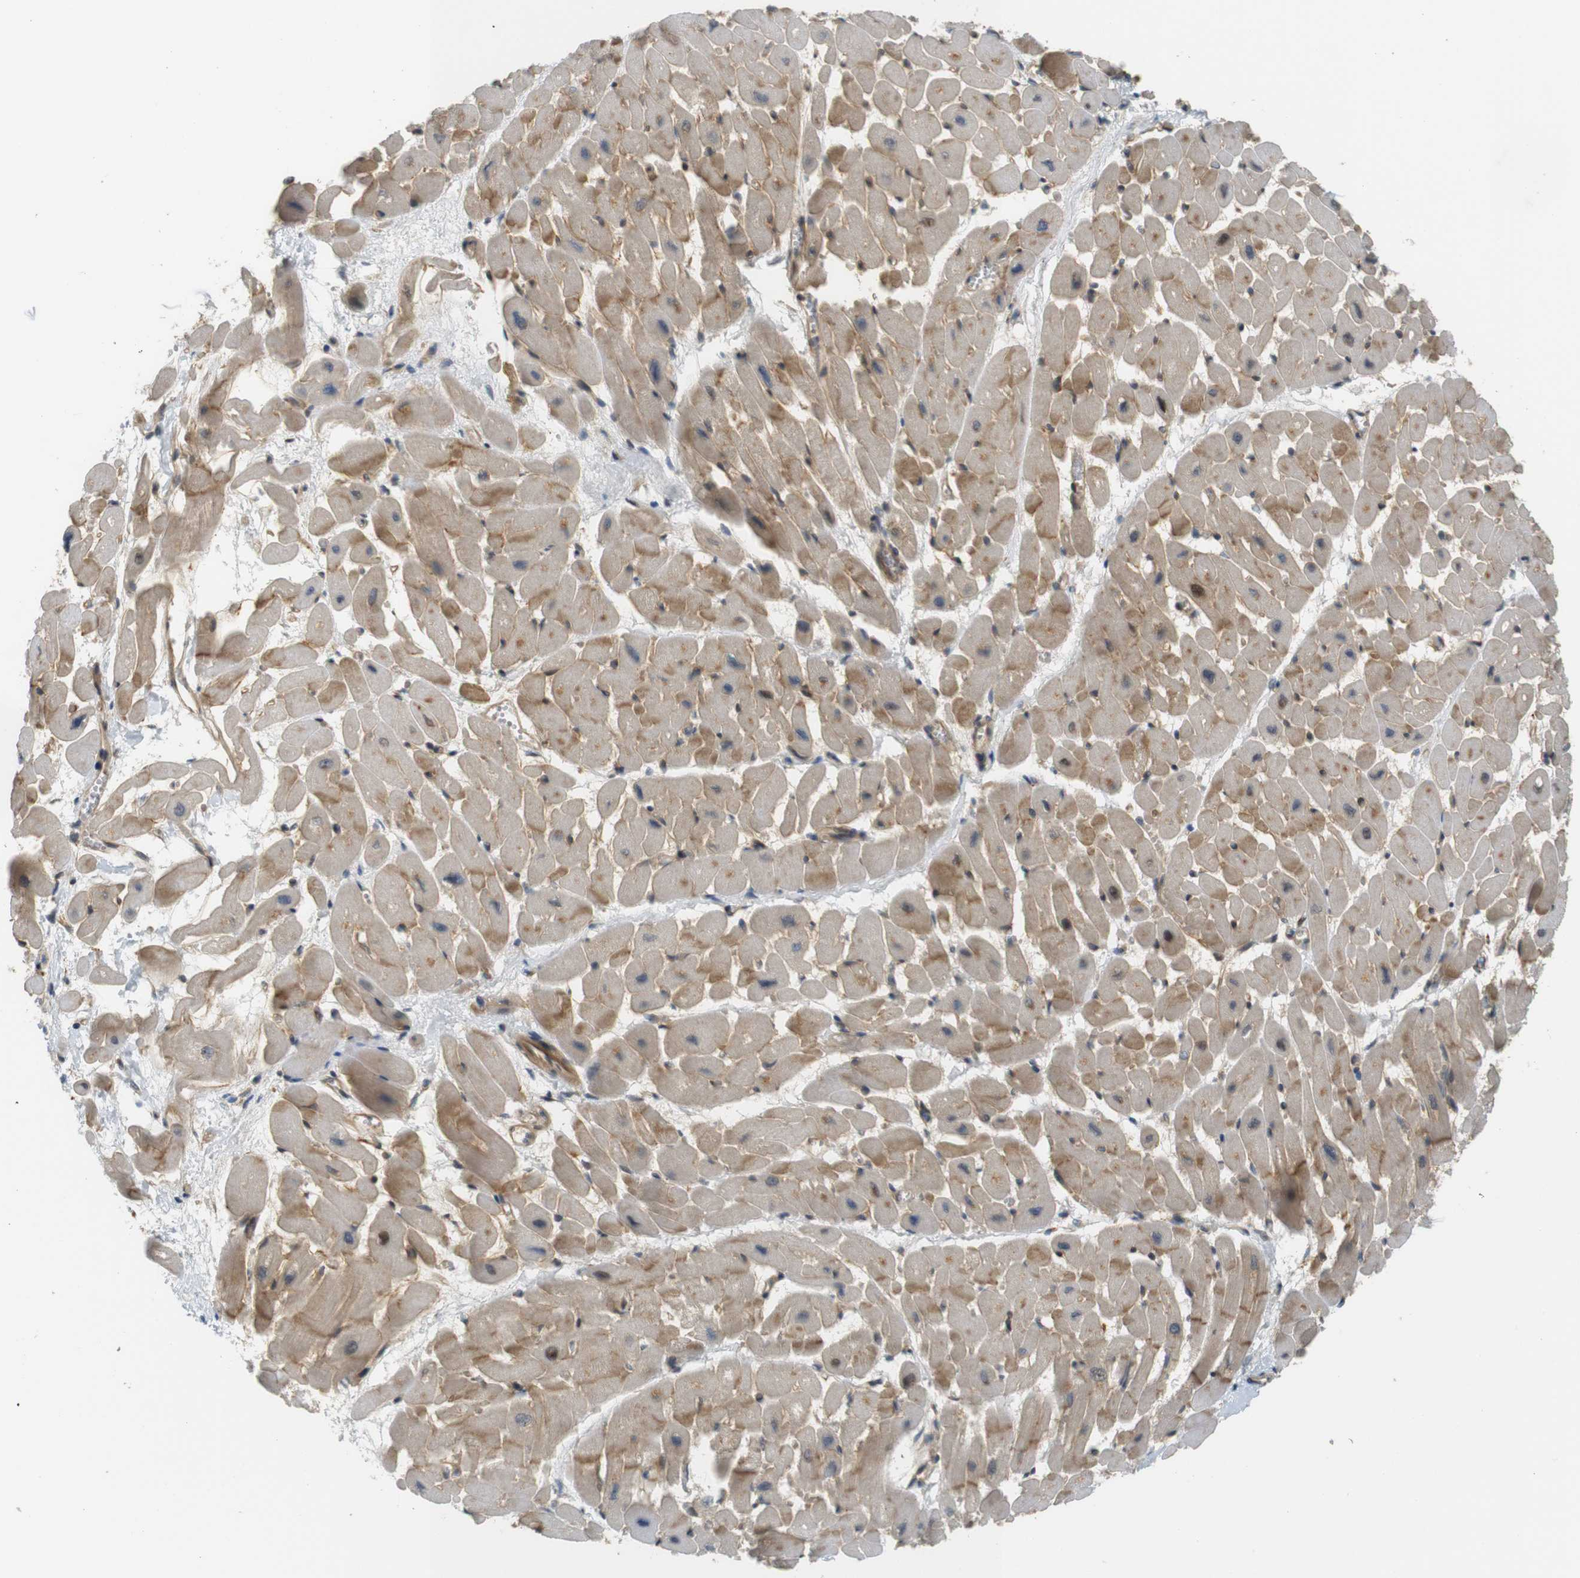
{"staining": {"intensity": "moderate", "quantity": "25%-75%", "location": "cytoplasmic/membranous"}, "tissue": "heart muscle", "cell_type": "Cardiomyocytes", "image_type": "normal", "snomed": [{"axis": "morphology", "description": "Normal tissue, NOS"}, {"axis": "topography", "description": "Heart"}], "caption": "Moderate cytoplasmic/membranous staining for a protein is appreciated in approximately 25%-75% of cardiomyocytes of normal heart muscle using immunohistochemistry (IHC).", "gene": "TSPAN9", "patient": {"sex": "male", "age": 45}}